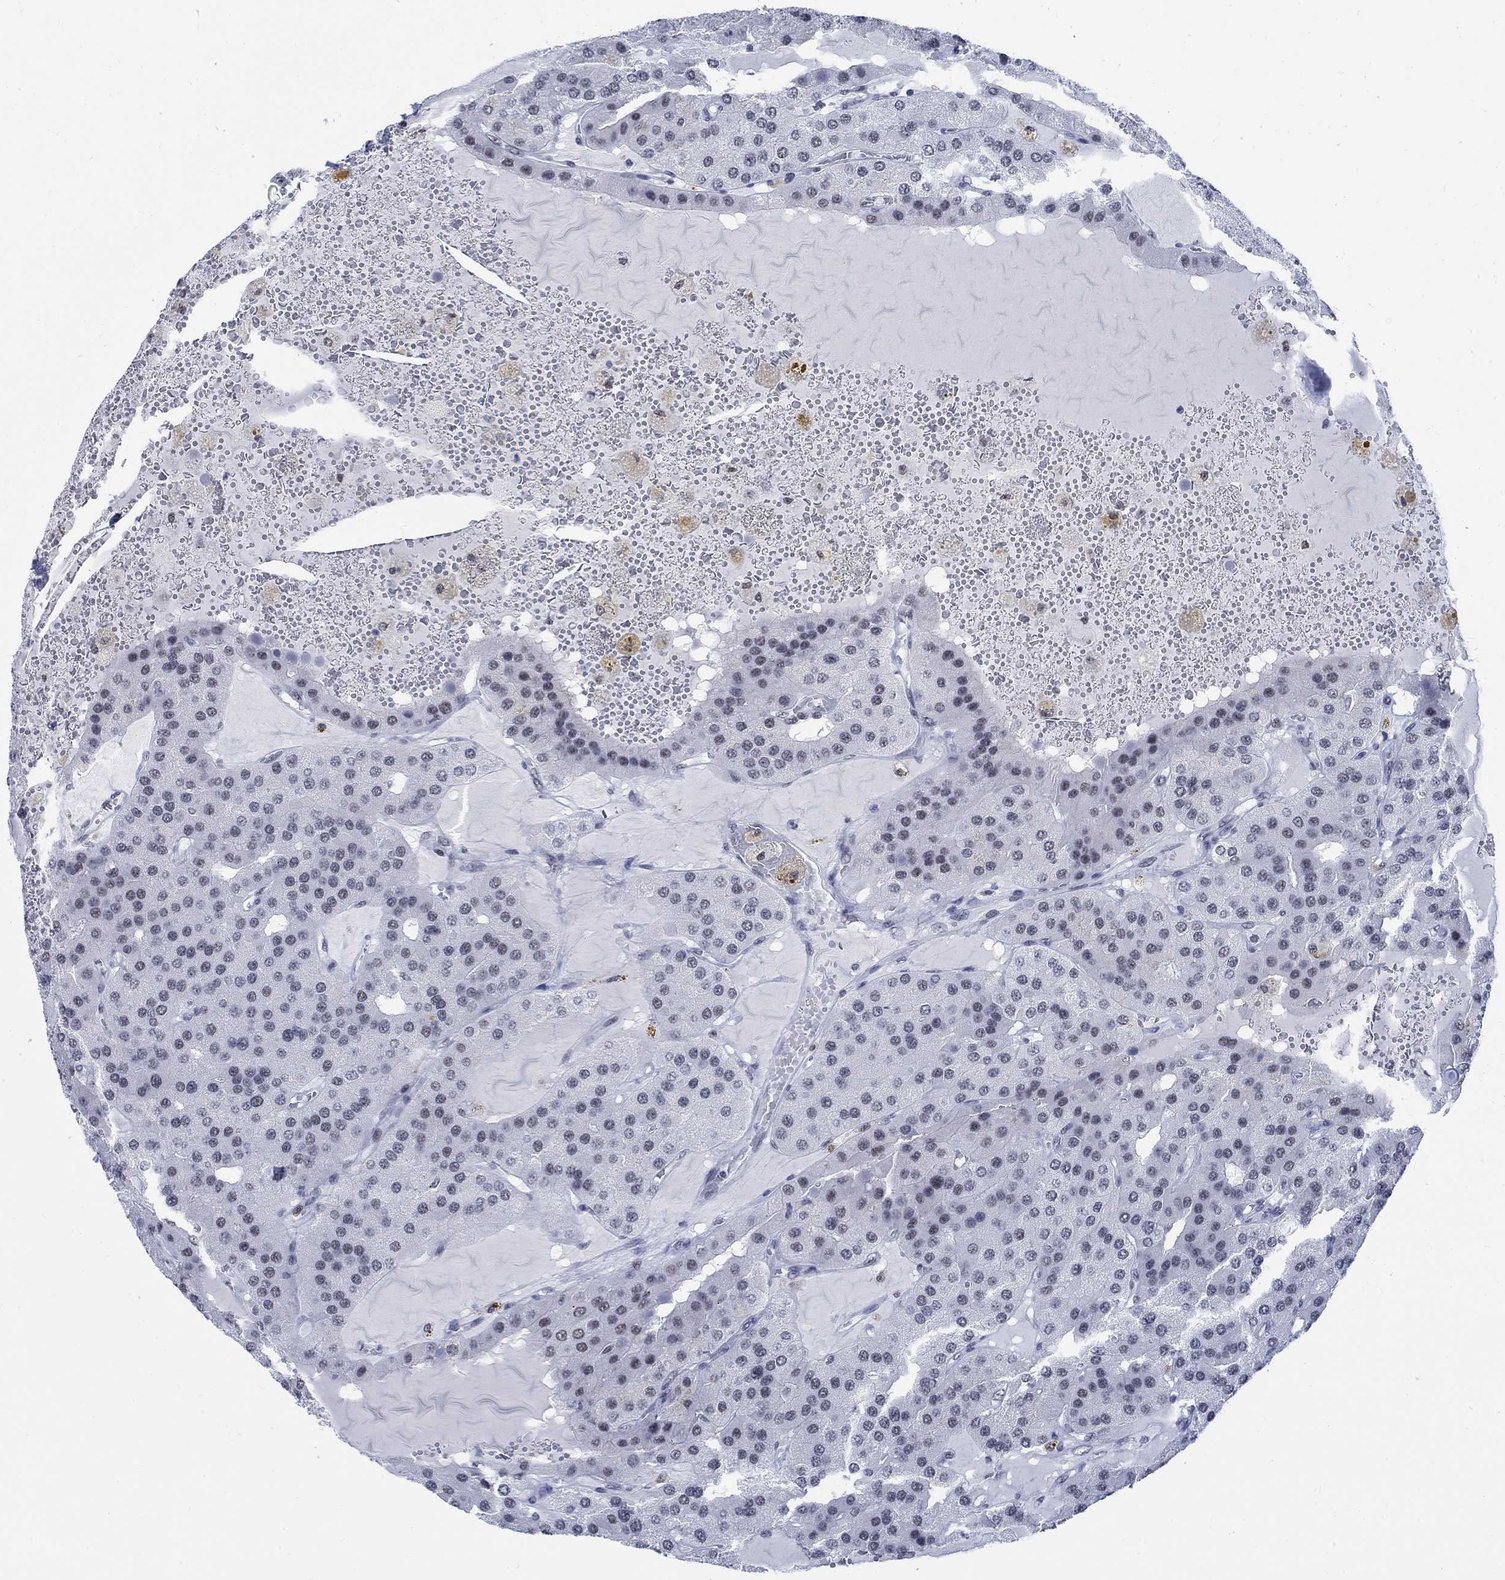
{"staining": {"intensity": "weak", "quantity": "<25%", "location": "nuclear"}, "tissue": "parathyroid gland", "cell_type": "Glandular cells", "image_type": "normal", "snomed": [{"axis": "morphology", "description": "Normal tissue, NOS"}, {"axis": "morphology", "description": "Adenoma, NOS"}, {"axis": "topography", "description": "Parathyroid gland"}], "caption": "IHC image of normal human parathyroid gland stained for a protein (brown), which displays no expression in glandular cells. (Brightfield microscopy of DAB (3,3'-diaminobenzidine) immunohistochemistry (IHC) at high magnification).", "gene": "DLK1", "patient": {"sex": "female", "age": 86}}